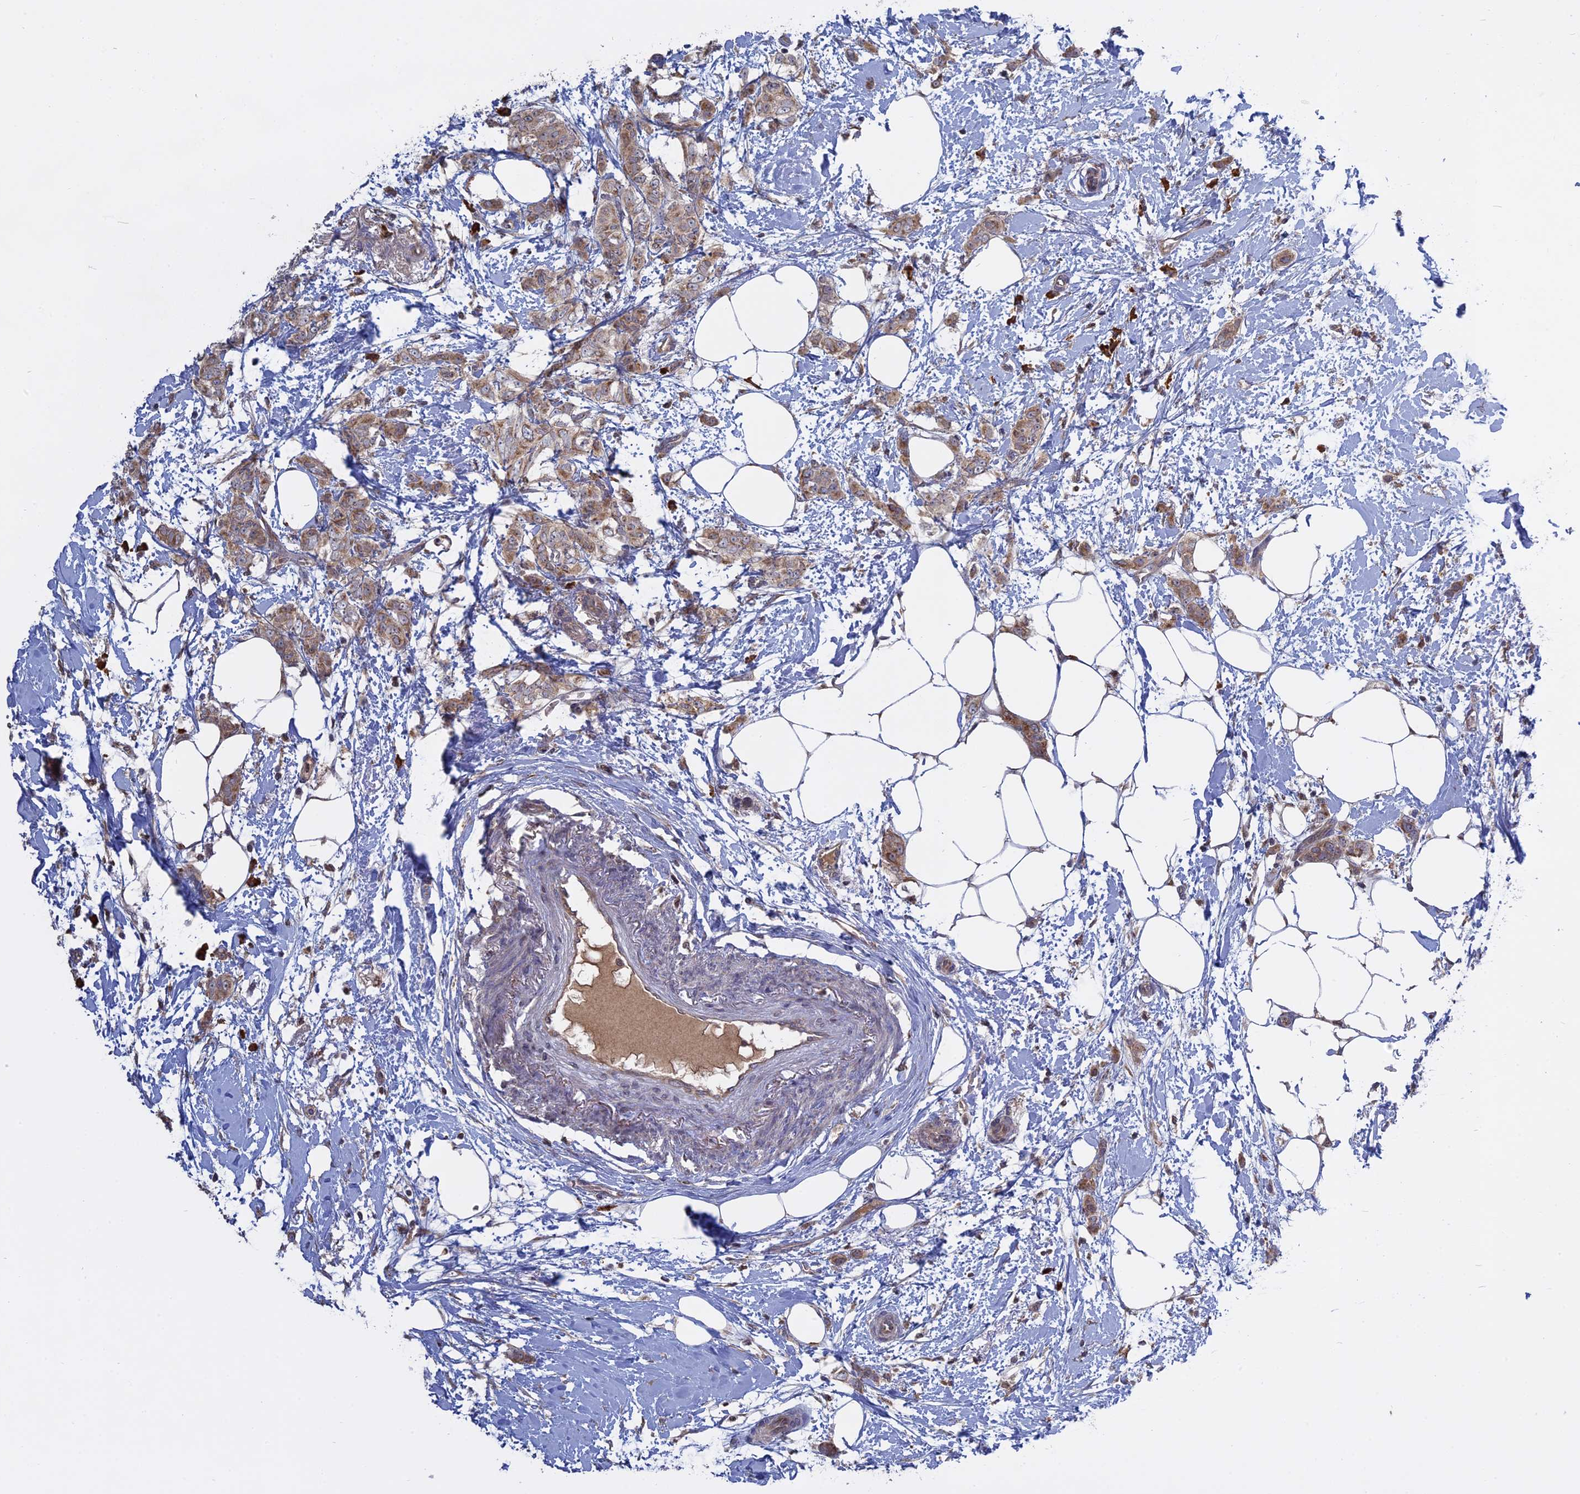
{"staining": {"intensity": "moderate", "quantity": ">75%", "location": "cytoplasmic/membranous"}, "tissue": "breast cancer", "cell_type": "Tumor cells", "image_type": "cancer", "snomed": [{"axis": "morphology", "description": "Duct carcinoma"}, {"axis": "topography", "description": "Breast"}], "caption": "This photomicrograph demonstrates immunohistochemistry (IHC) staining of human intraductal carcinoma (breast), with medium moderate cytoplasmic/membranous positivity in about >75% of tumor cells.", "gene": "TMEM208", "patient": {"sex": "female", "age": 72}}